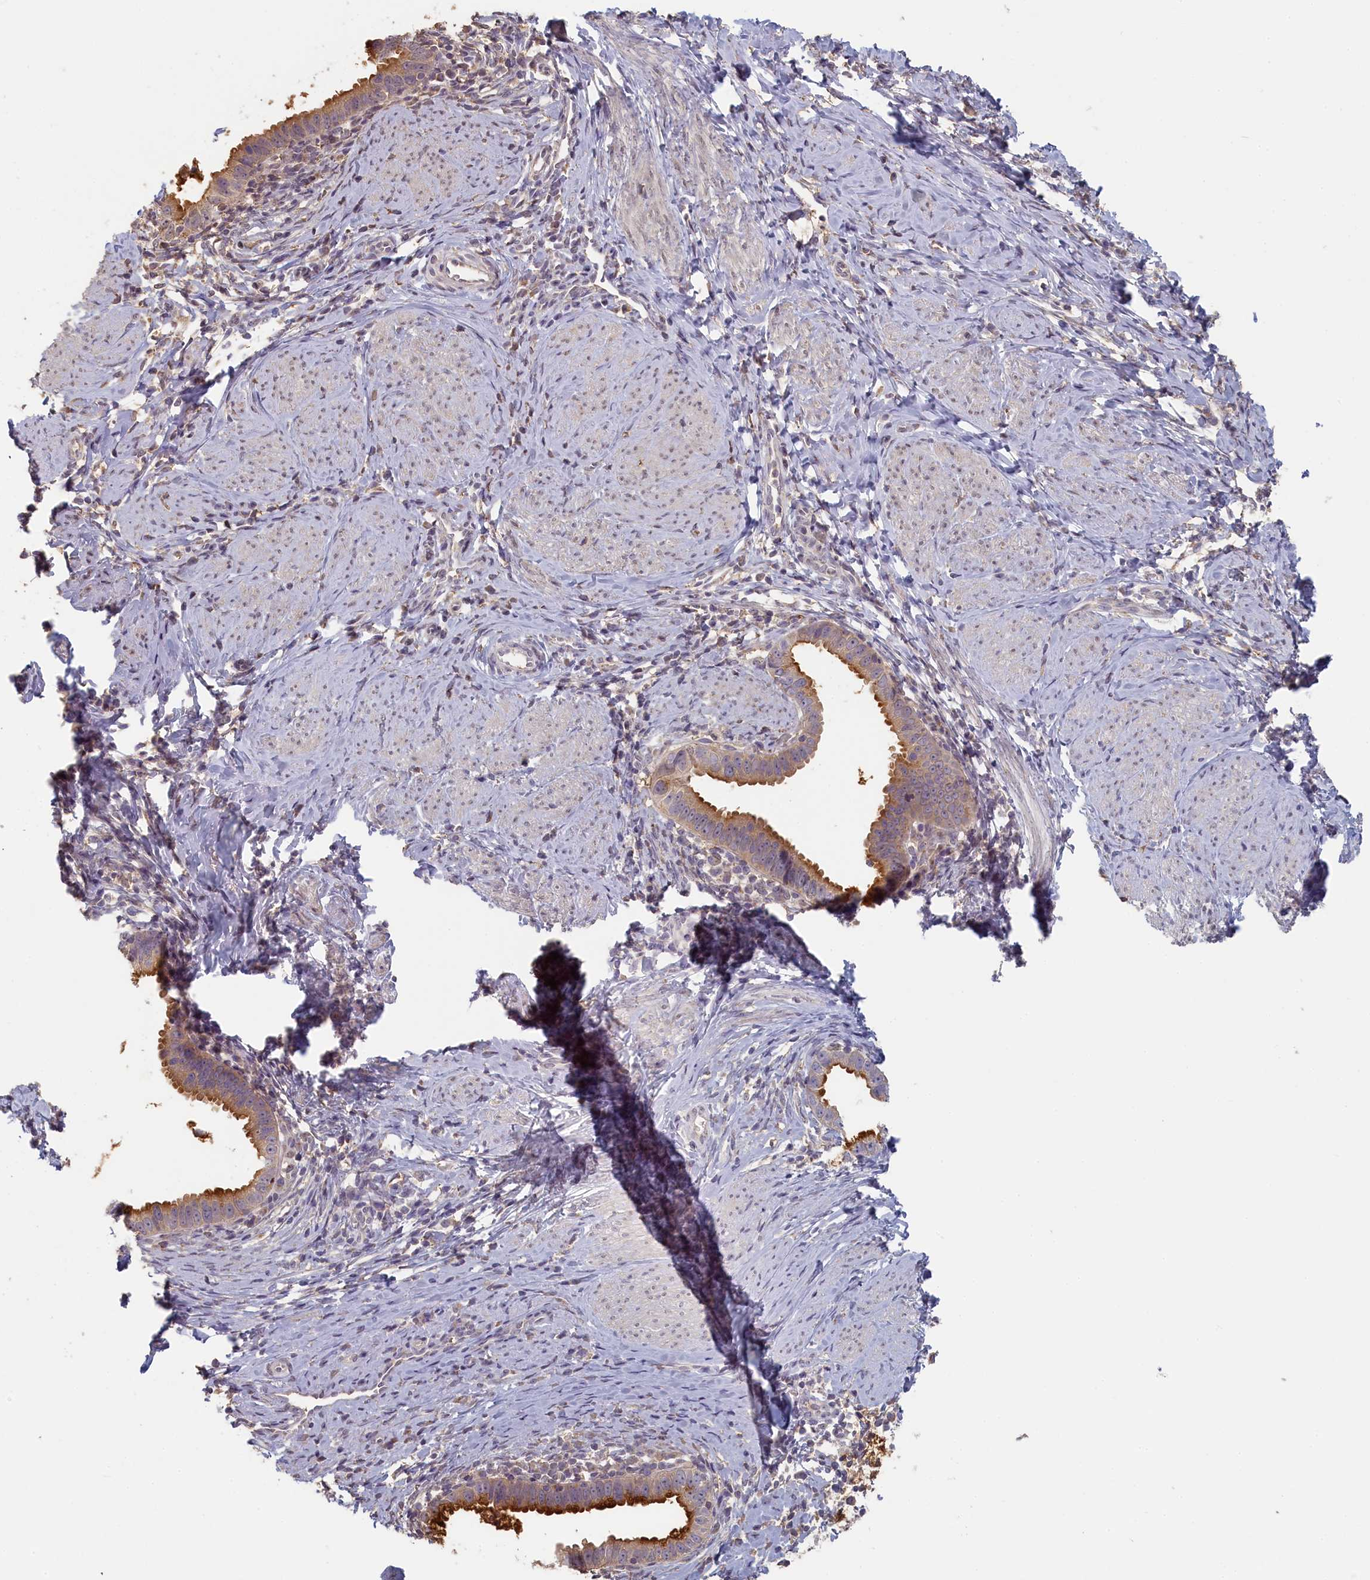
{"staining": {"intensity": "moderate", "quantity": "25%-75%", "location": "cytoplasmic/membranous"}, "tissue": "cervical cancer", "cell_type": "Tumor cells", "image_type": "cancer", "snomed": [{"axis": "morphology", "description": "Adenocarcinoma, NOS"}, {"axis": "topography", "description": "Cervix"}], "caption": "This image demonstrates adenocarcinoma (cervical) stained with immunohistochemistry to label a protein in brown. The cytoplasmic/membranous of tumor cells show moderate positivity for the protein. Nuclei are counter-stained blue.", "gene": "STX16", "patient": {"sex": "female", "age": 36}}